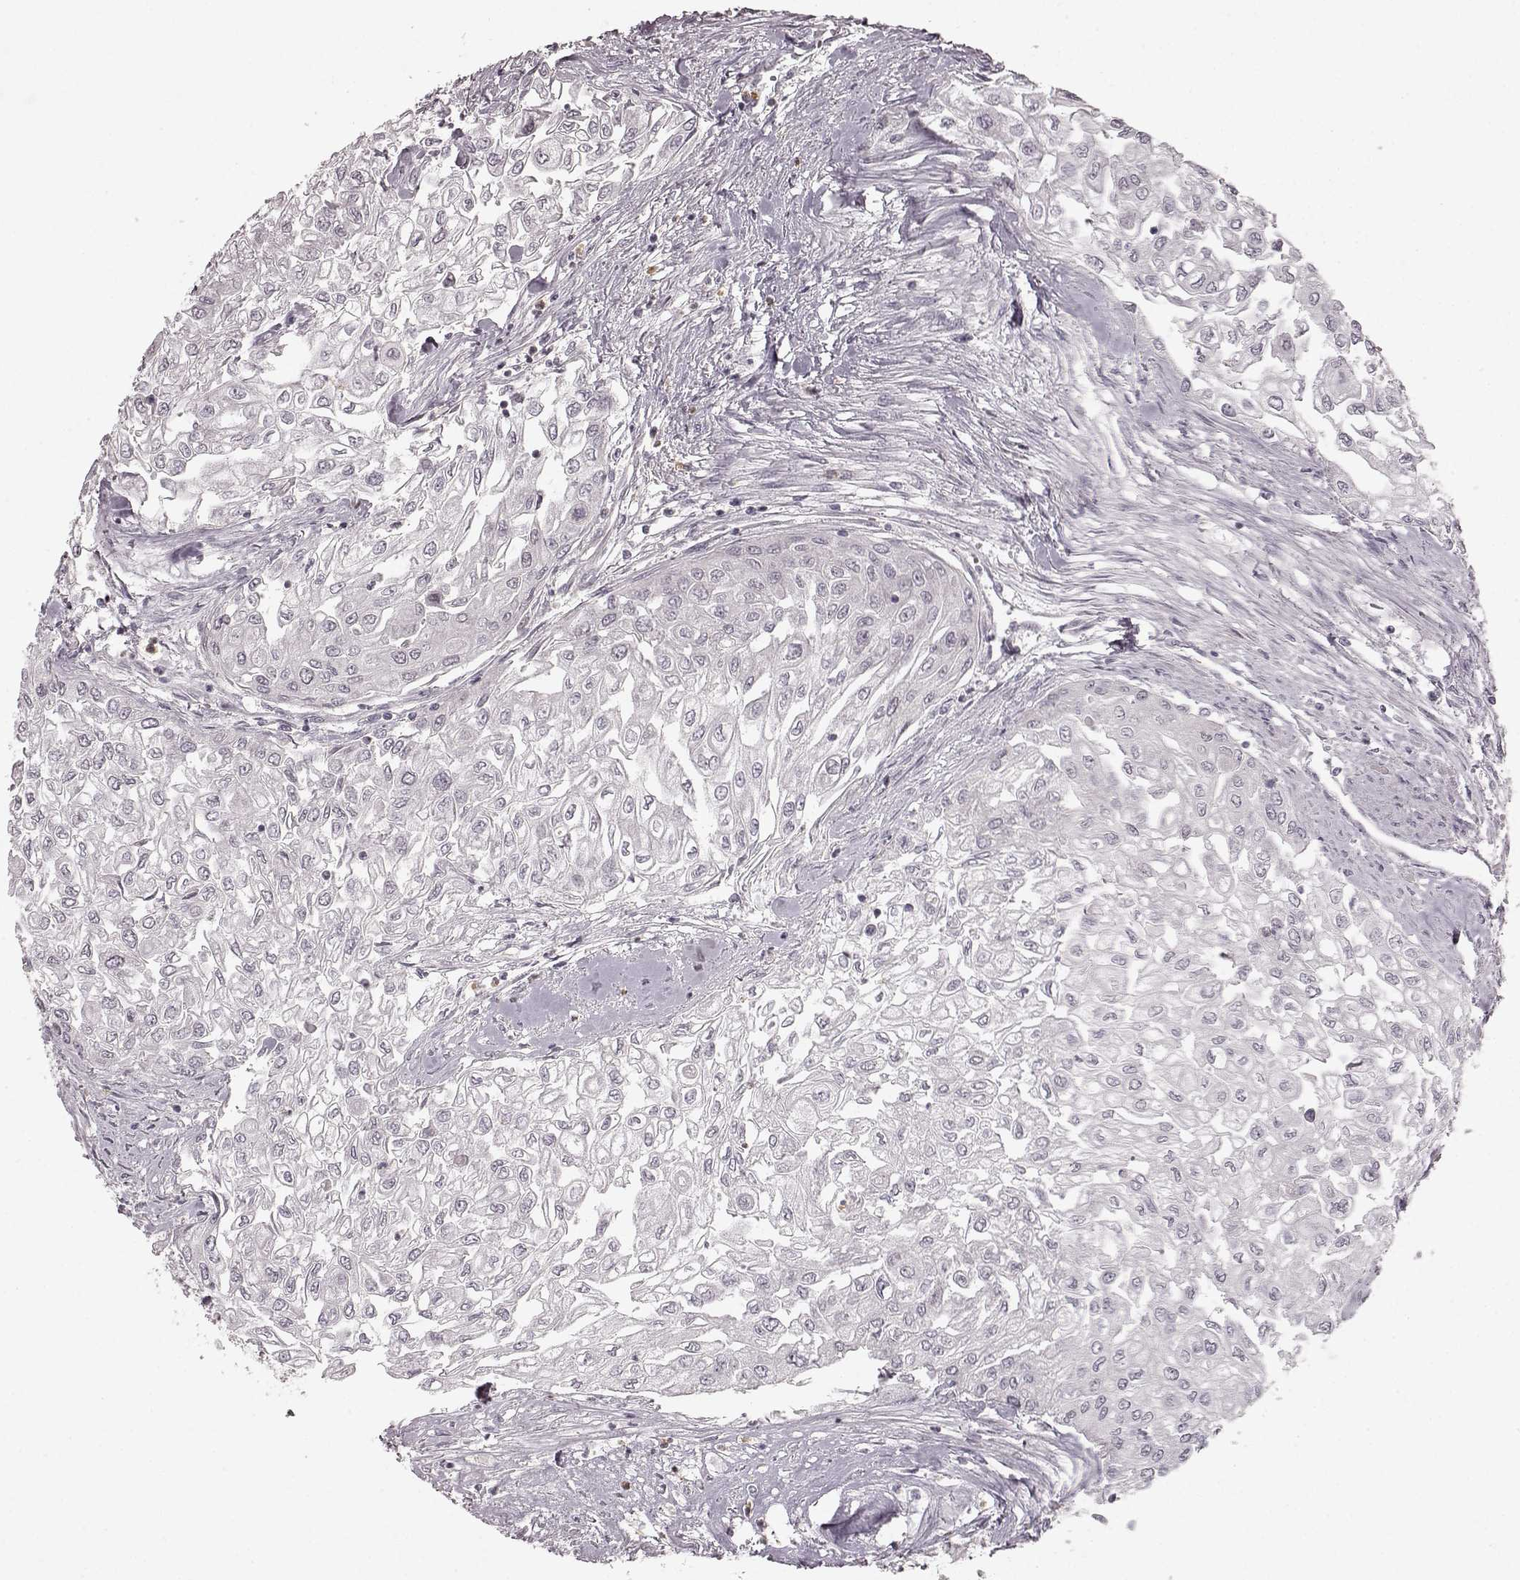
{"staining": {"intensity": "negative", "quantity": "none", "location": "none"}, "tissue": "urothelial cancer", "cell_type": "Tumor cells", "image_type": "cancer", "snomed": [{"axis": "morphology", "description": "Urothelial carcinoma, High grade"}, {"axis": "topography", "description": "Urinary bladder"}], "caption": "There is no significant positivity in tumor cells of urothelial cancer.", "gene": "CHIT1", "patient": {"sex": "male", "age": 62}}